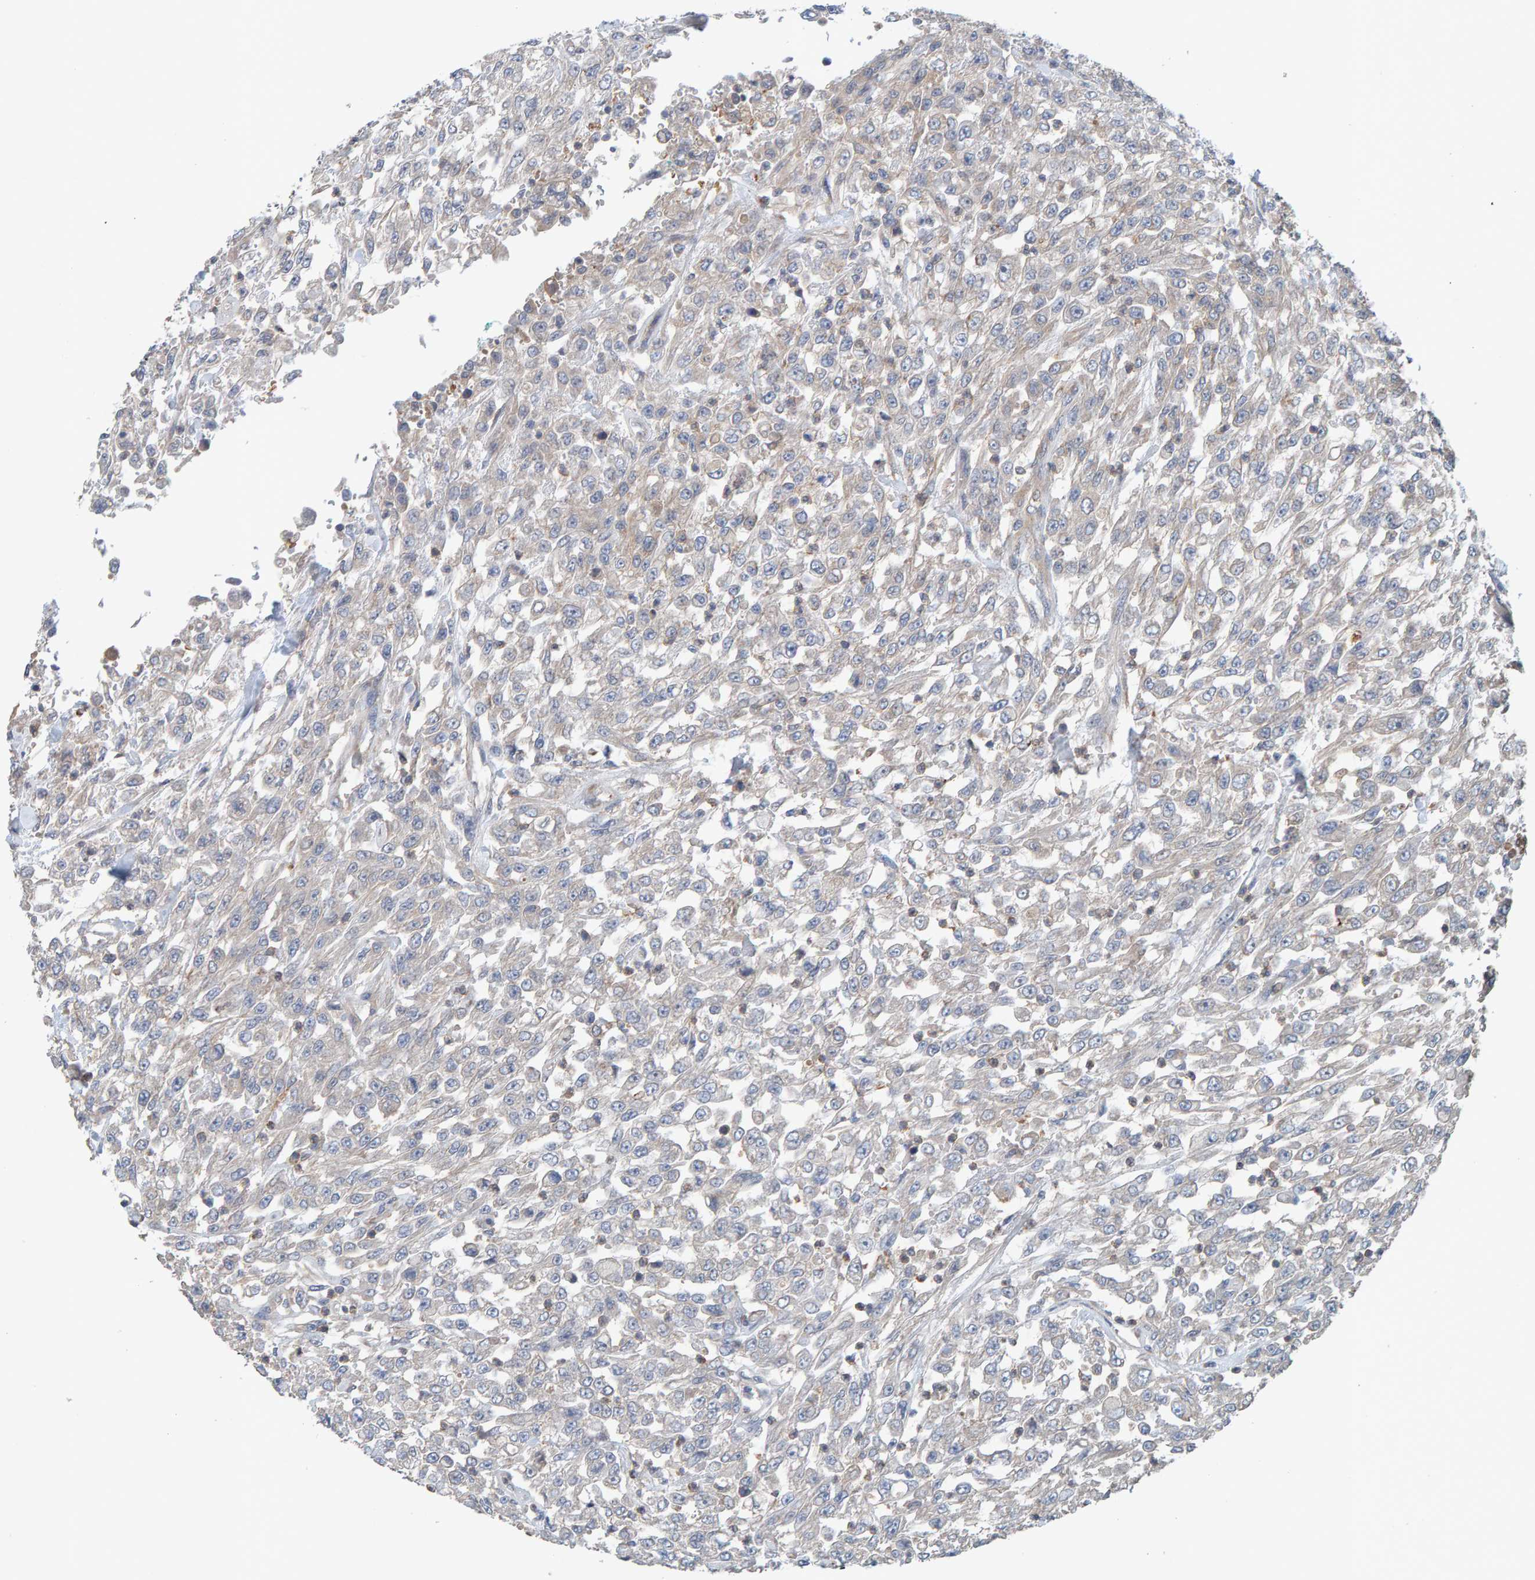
{"staining": {"intensity": "weak", "quantity": "<25%", "location": "cytoplasmic/membranous"}, "tissue": "urothelial cancer", "cell_type": "Tumor cells", "image_type": "cancer", "snomed": [{"axis": "morphology", "description": "Urothelial carcinoma, High grade"}, {"axis": "topography", "description": "Urinary bladder"}], "caption": "This micrograph is of high-grade urothelial carcinoma stained with IHC to label a protein in brown with the nuclei are counter-stained blue. There is no expression in tumor cells.", "gene": "UBAP1", "patient": {"sex": "male", "age": 46}}